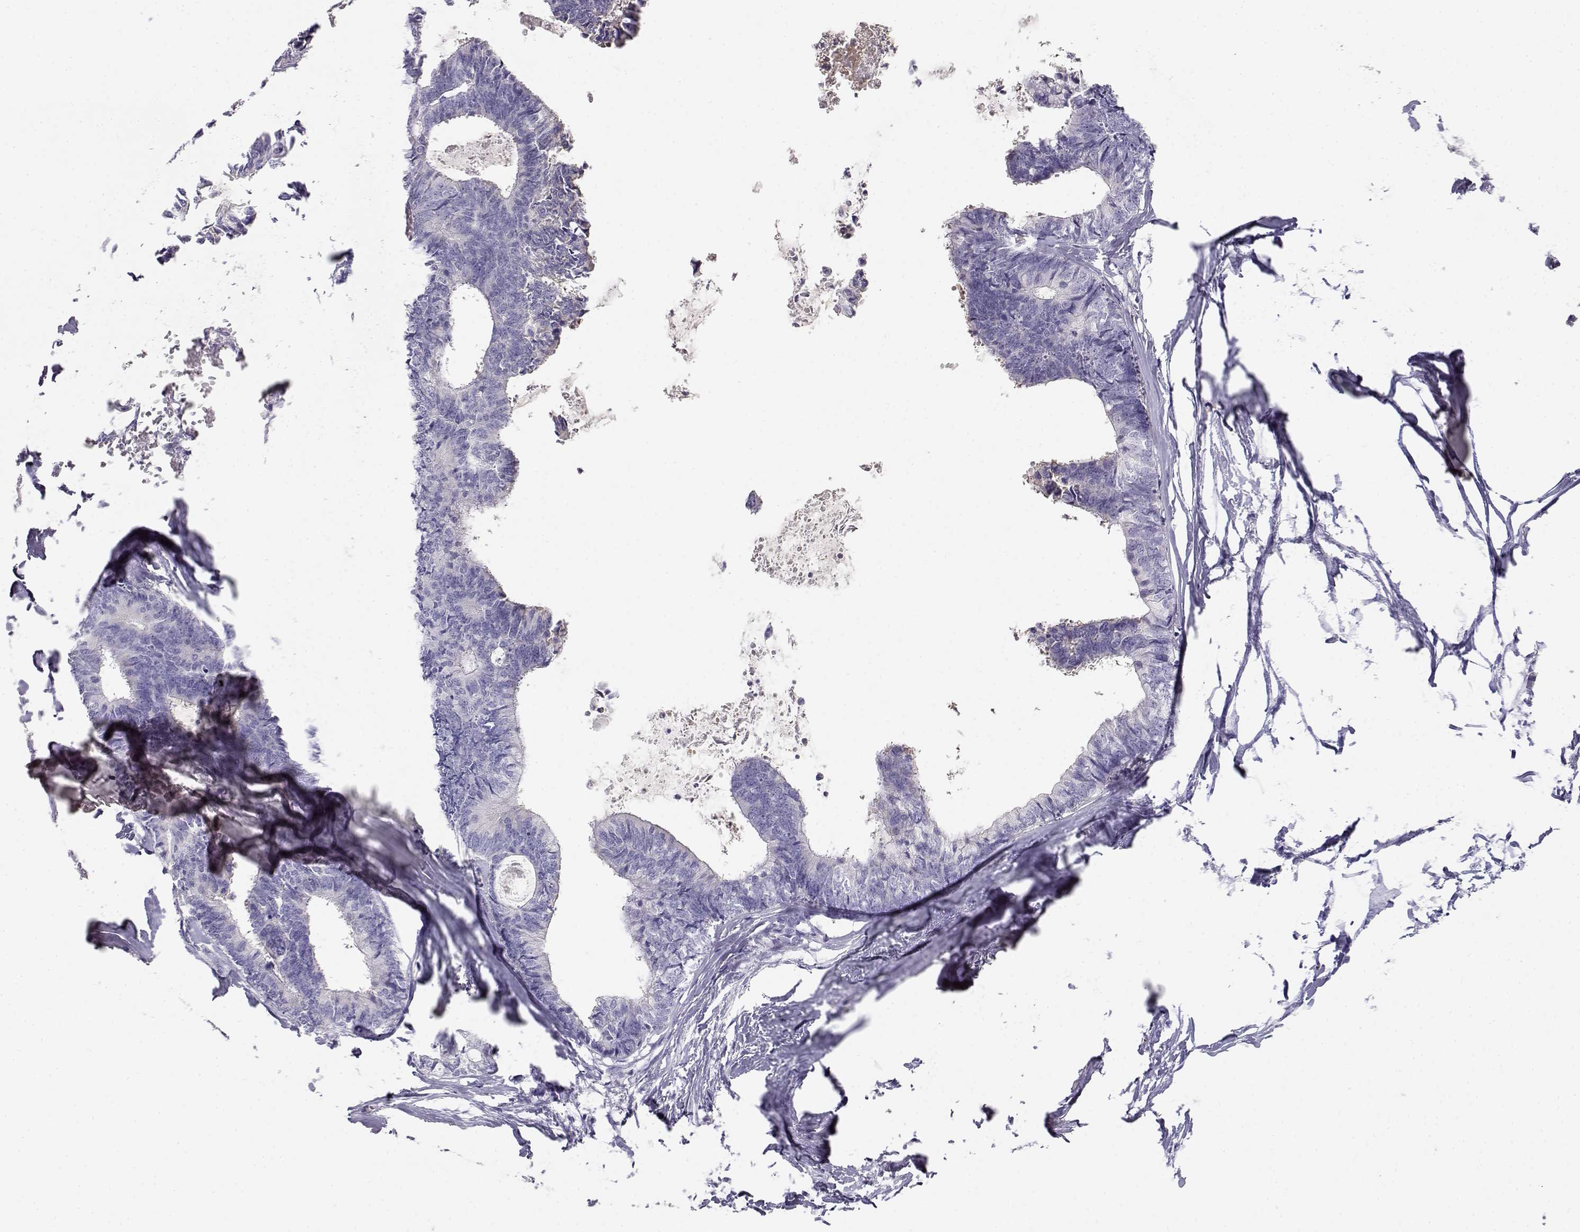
{"staining": {"intensity": "negative", "quantity": "none", "location": "none"}, "tissue": "colorectal cancer", "cell_type": "Tumor cells", "image_type": "cancer", "snomed": [{"axis": "morphology", "description": "Adenocarcinoma, NOS"}, {"axis": "topography", "description": "Colon"}, {"axis": "topography", "description": "Rectum"}], "caption": "Human colorectal cancer (adenocarcinoma) stained for a protein using immunohistochemistry shows no positivity in tumor cells.", "gene": "GPR174", "patient": {"sex": "male", "age": 57}}